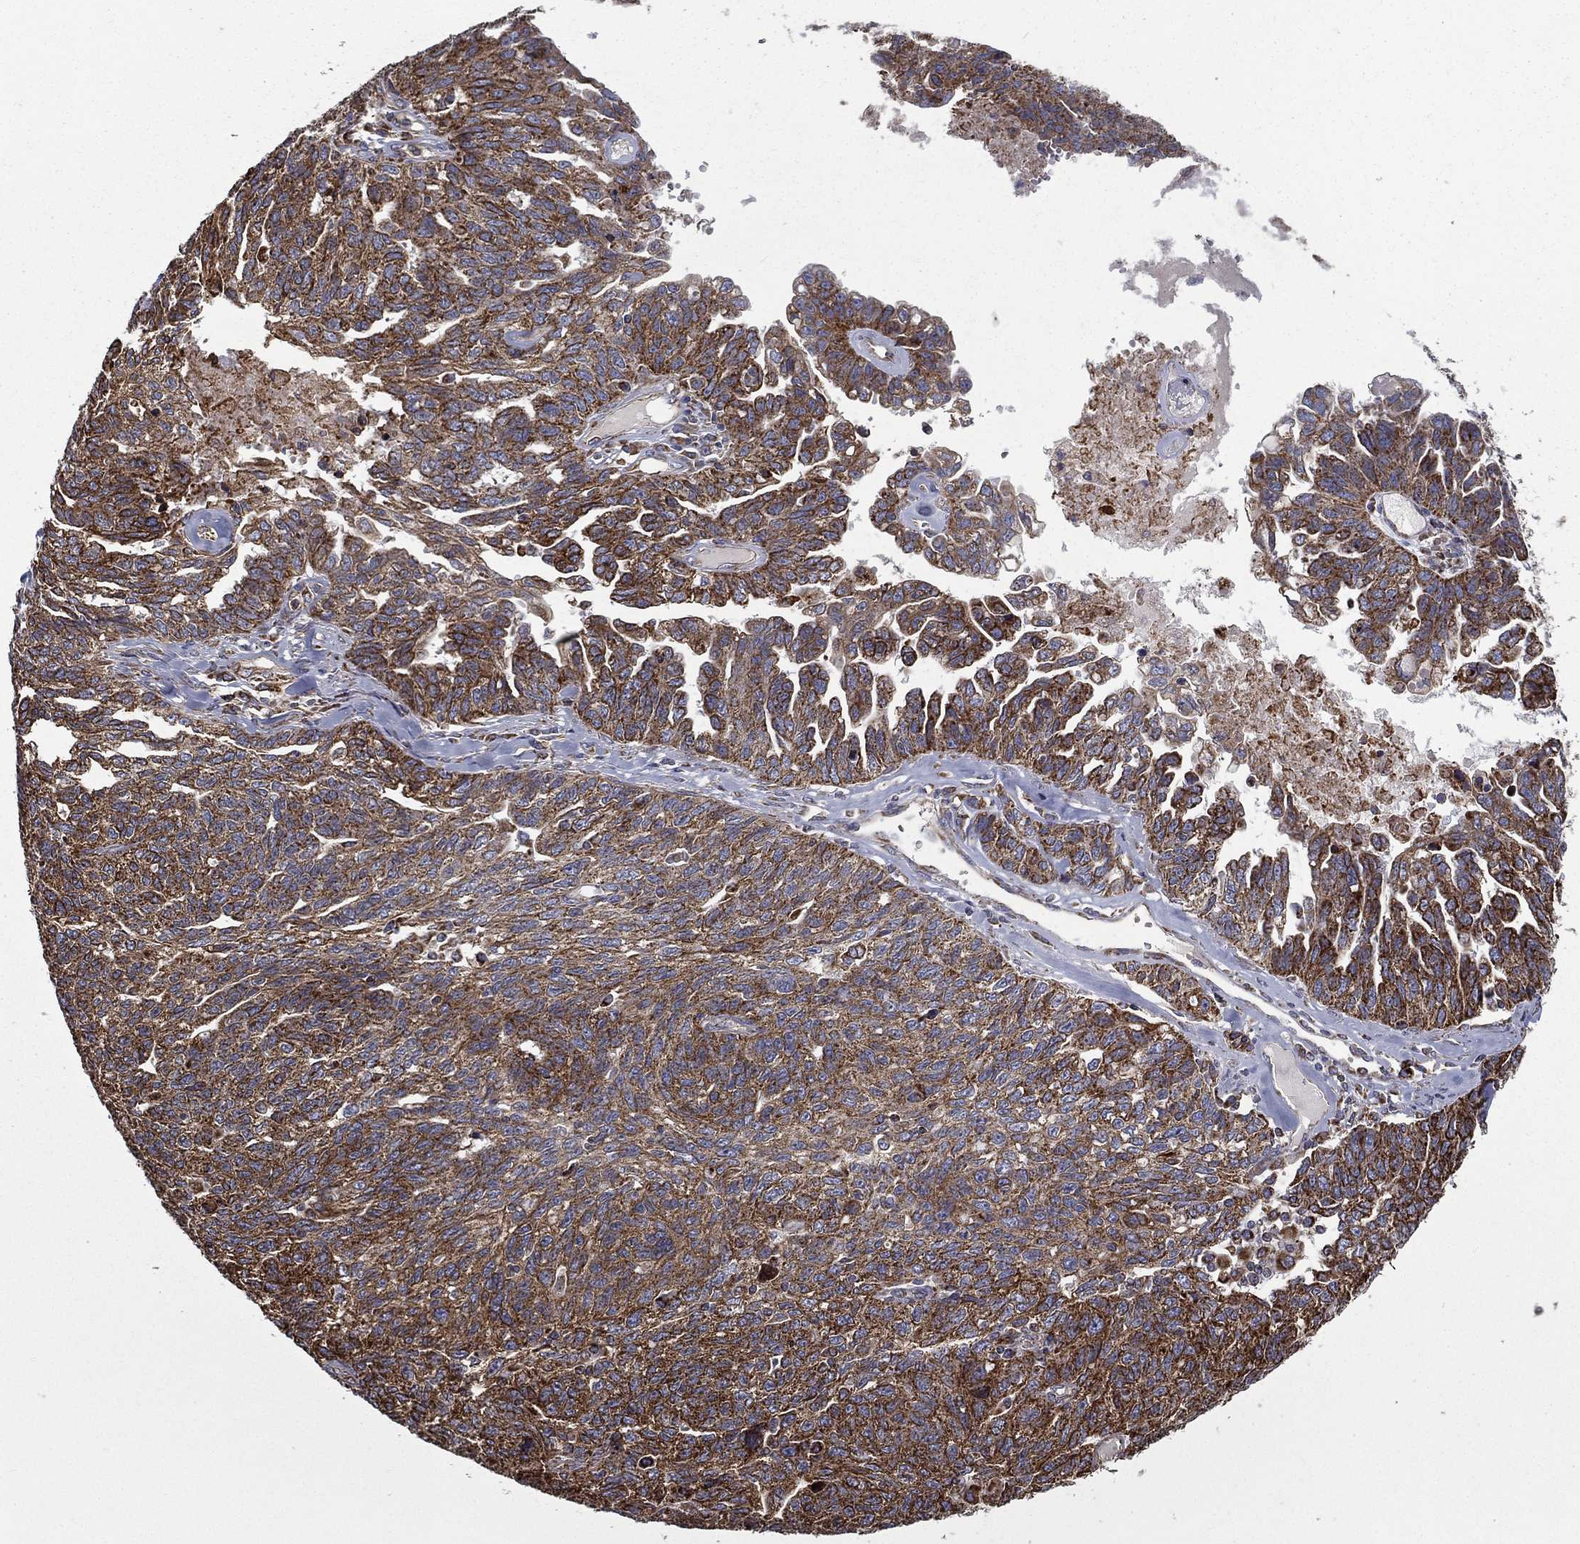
{"staining": {"intensity": "moderate", "quantity": ">75%", "location": "cytoplasmic/membranous"}, "tissue": "ovarian cancer", "cell_type": "Tumor cells", "image_type": "cancer", "snomed": [{"axis": "morphology", "description": "Cystadenocarcinoma, serous, NOS"}, {"axis": "topography", "description": "Ovary"}], "caption": "Brown immunohistochemical staining in serous cystadenocarcinoma (ovarian) demonstrates moderate cytoplasmic/membranous staining in about >75% of tumor cells.", "gene": "MT-CYB", "patient": {"sex": "female", "age": 71}}